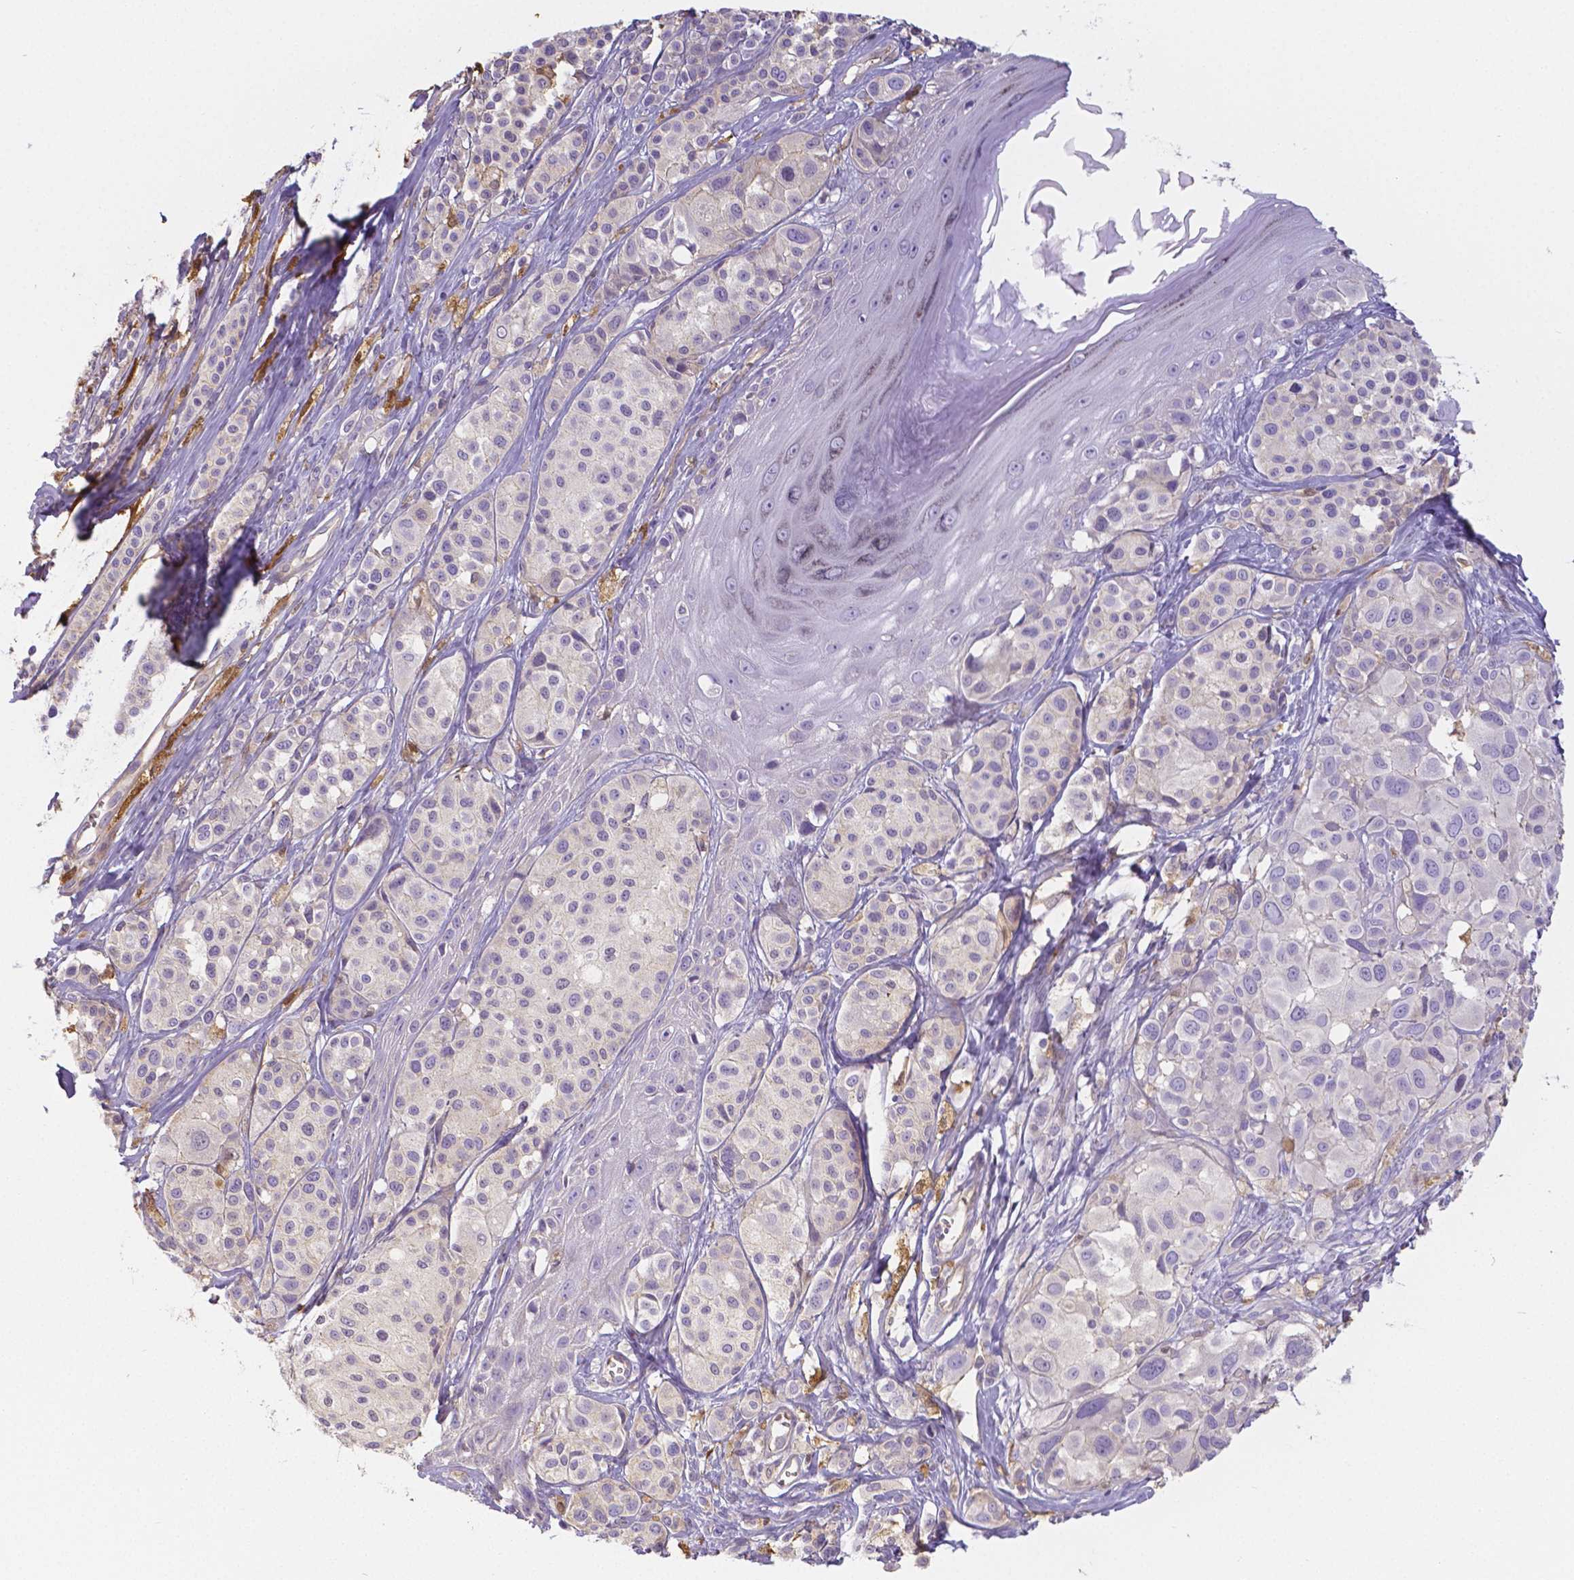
{"staining": {"intensity": "negative", "quantity": "none", "location": "none"}, "tissue": "melanoma", "cell_type": "Tumor cells", "image_type": "cancer", "snomed": [{"axis": "morphology", "description": "Malignant melanoma, NOS"}, {"axis": "topography", "description": "Skin"}], "caption": "Immunohistochemical staining of malignant melanoma displays no significant positivity in tumor cells.", "gene": "CRMP1", "patient": {"sex": "male", "age": 77}}